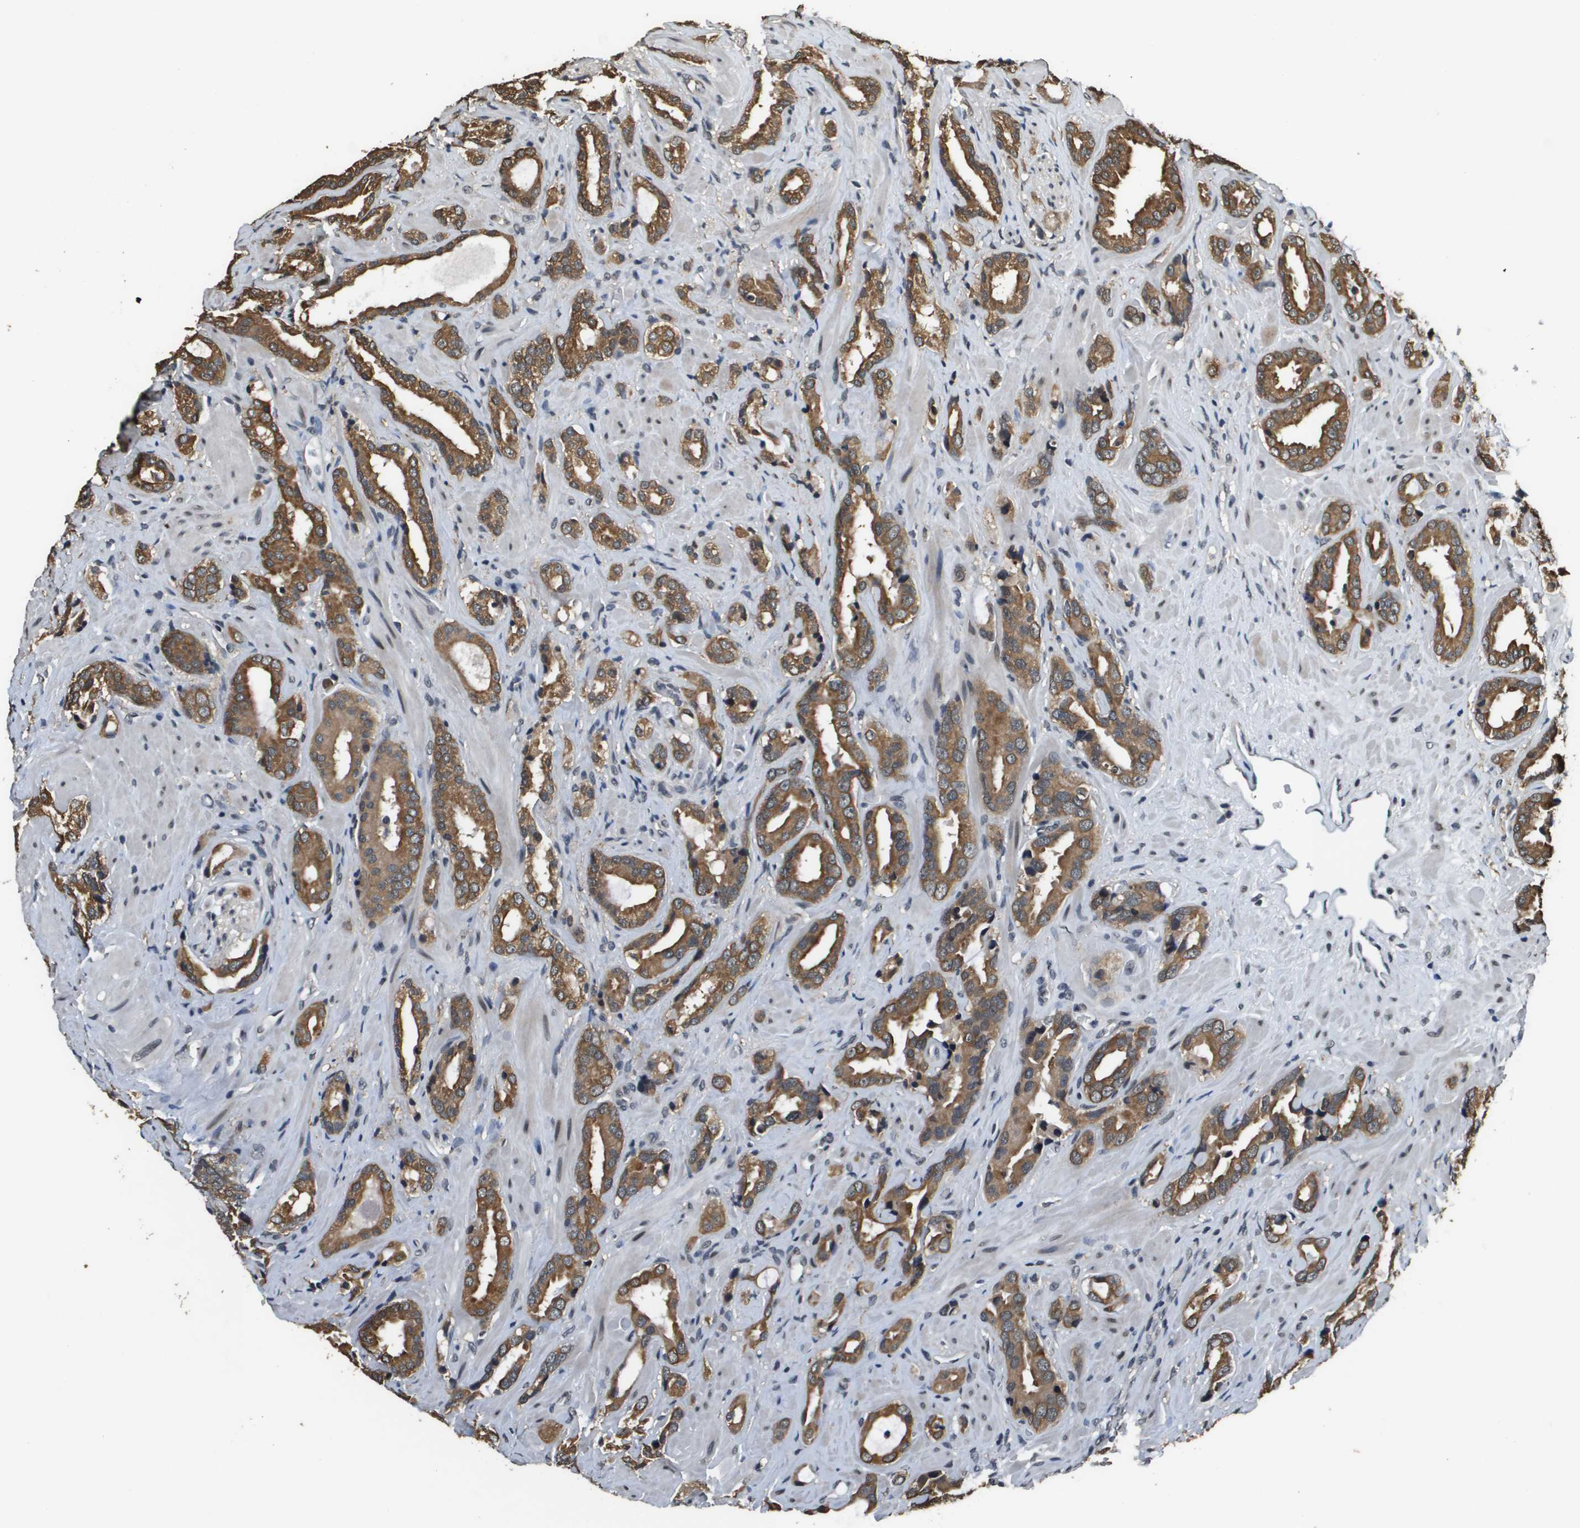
{"staining": {"intensity": "moderate", "quantity": ">75%", "location": "cytoplasmic/membranous"}, "tissue": "prostate cancer", "cell_type": "Tumor cells", "image_type": "cancer", "snomed": [{"axis": "morphology", "description": "Adenocarcinoma, High grade"}, {"axis": "topography", "description": "Prostate"}], "caption": "Moderate cytoplasmic/membranous positivity for a protein is appreciated in approximately >75% of tumor cells of prostate cancer (adenocarcinoma (high-grade)) using immunohistochemistry (IHC).", "gene": "FANCC", "patient": {"sex": "male", "age": 64}}